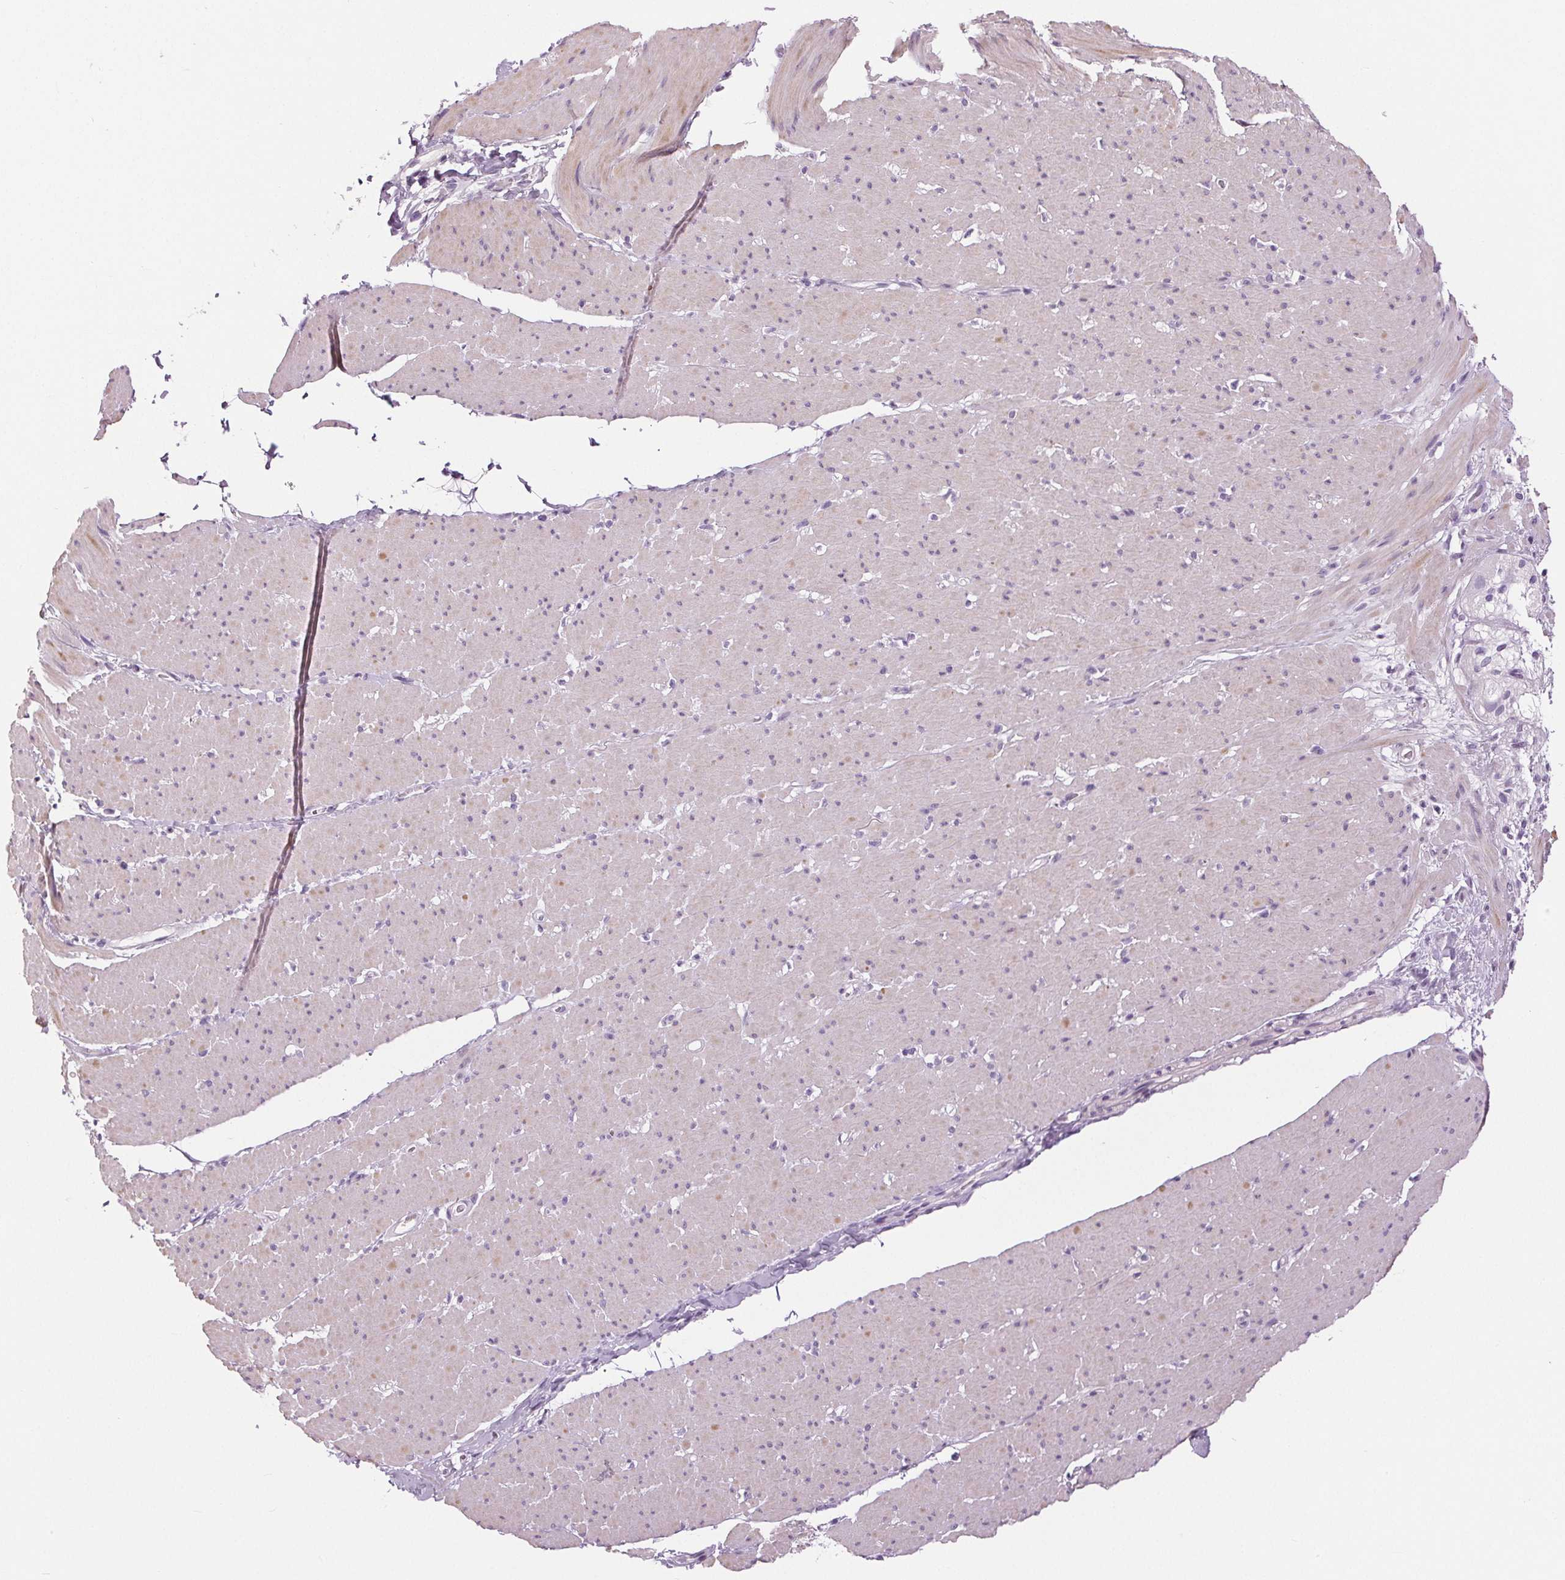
{"staining": {"intensity": "weak", "quantity": "<25%", "location": "cytoplasmic/membranous"}, "tissue": "smooth muscle", "cell_type": "Smooth muscle cells", "image_type": "normal", "snomed": [{"axis": "morphology", "description": "Normal tissue, NOS"}, {"axis": "topography", "description": "Smooth muscle"}, {"axis": "topography", "description": "Rectum"}], "caption": "Immunohistochemical staining of normal human smooth muscle demonstrates no significant expression in smooth muscle cells.", "gene": "MISP", "patient": {"sex": "male", "age": 53}}